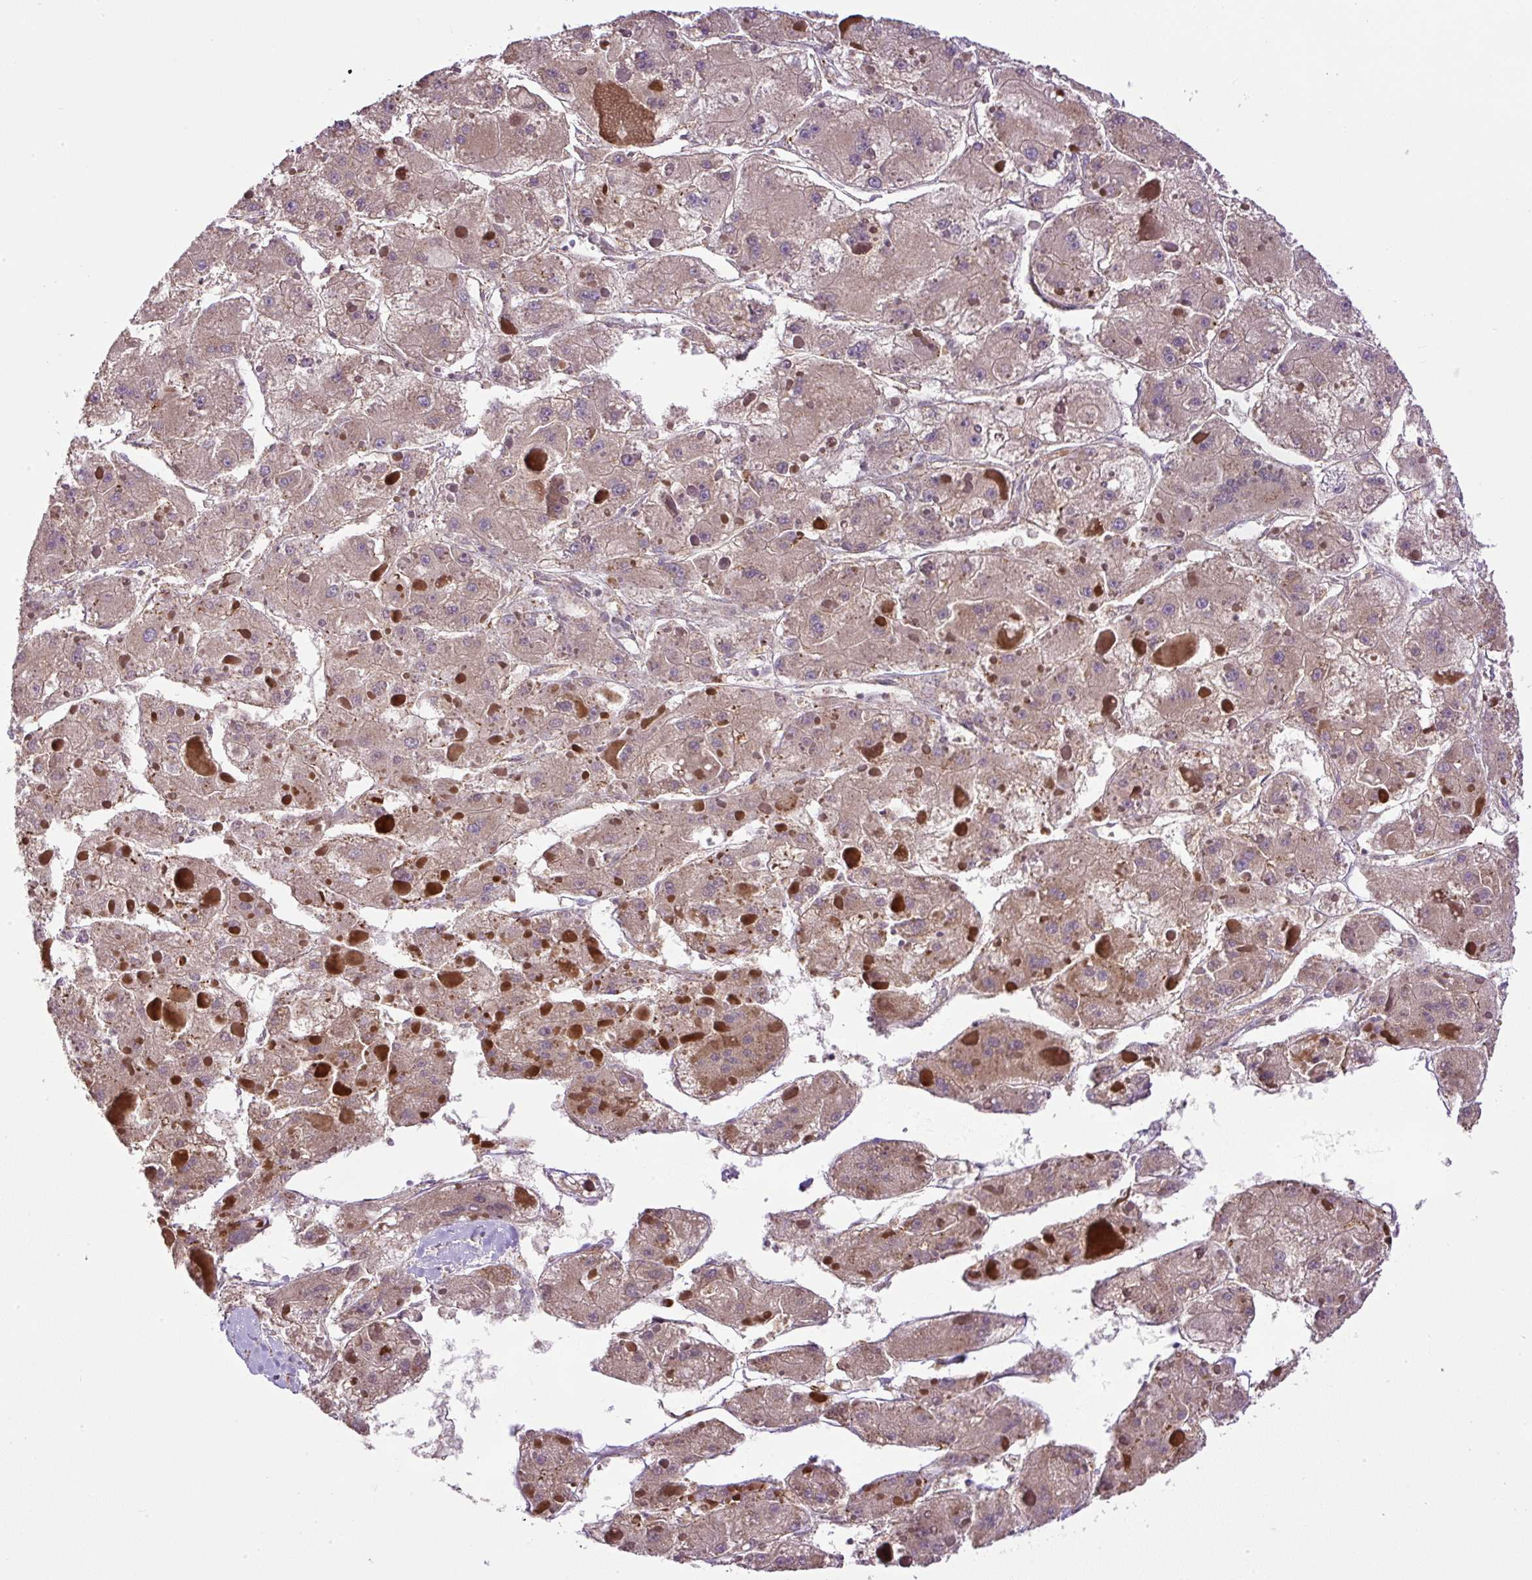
{"staining": {"intensity": "moderate", "quantity": ">75%", "location": "cytoplasmic/membranous"}, "tissue": "liver cancer", "cell_type": "Tumor cells", "image_type": "cancer", "snomed": [{"axis": "morphology", "description": "Carcinoma, Hepatocellular, NOS"}, {"axis": "topography", "description": "Liver"}], "caption": "Protein expression analysis of human hepatocellular carcinoma (liver) reveals moderate cytoplasmic/membranous staining in approximately >75% of tumor cells.", "gene": "ZNF547", "patient": {"sex": "female", "age": 73}}